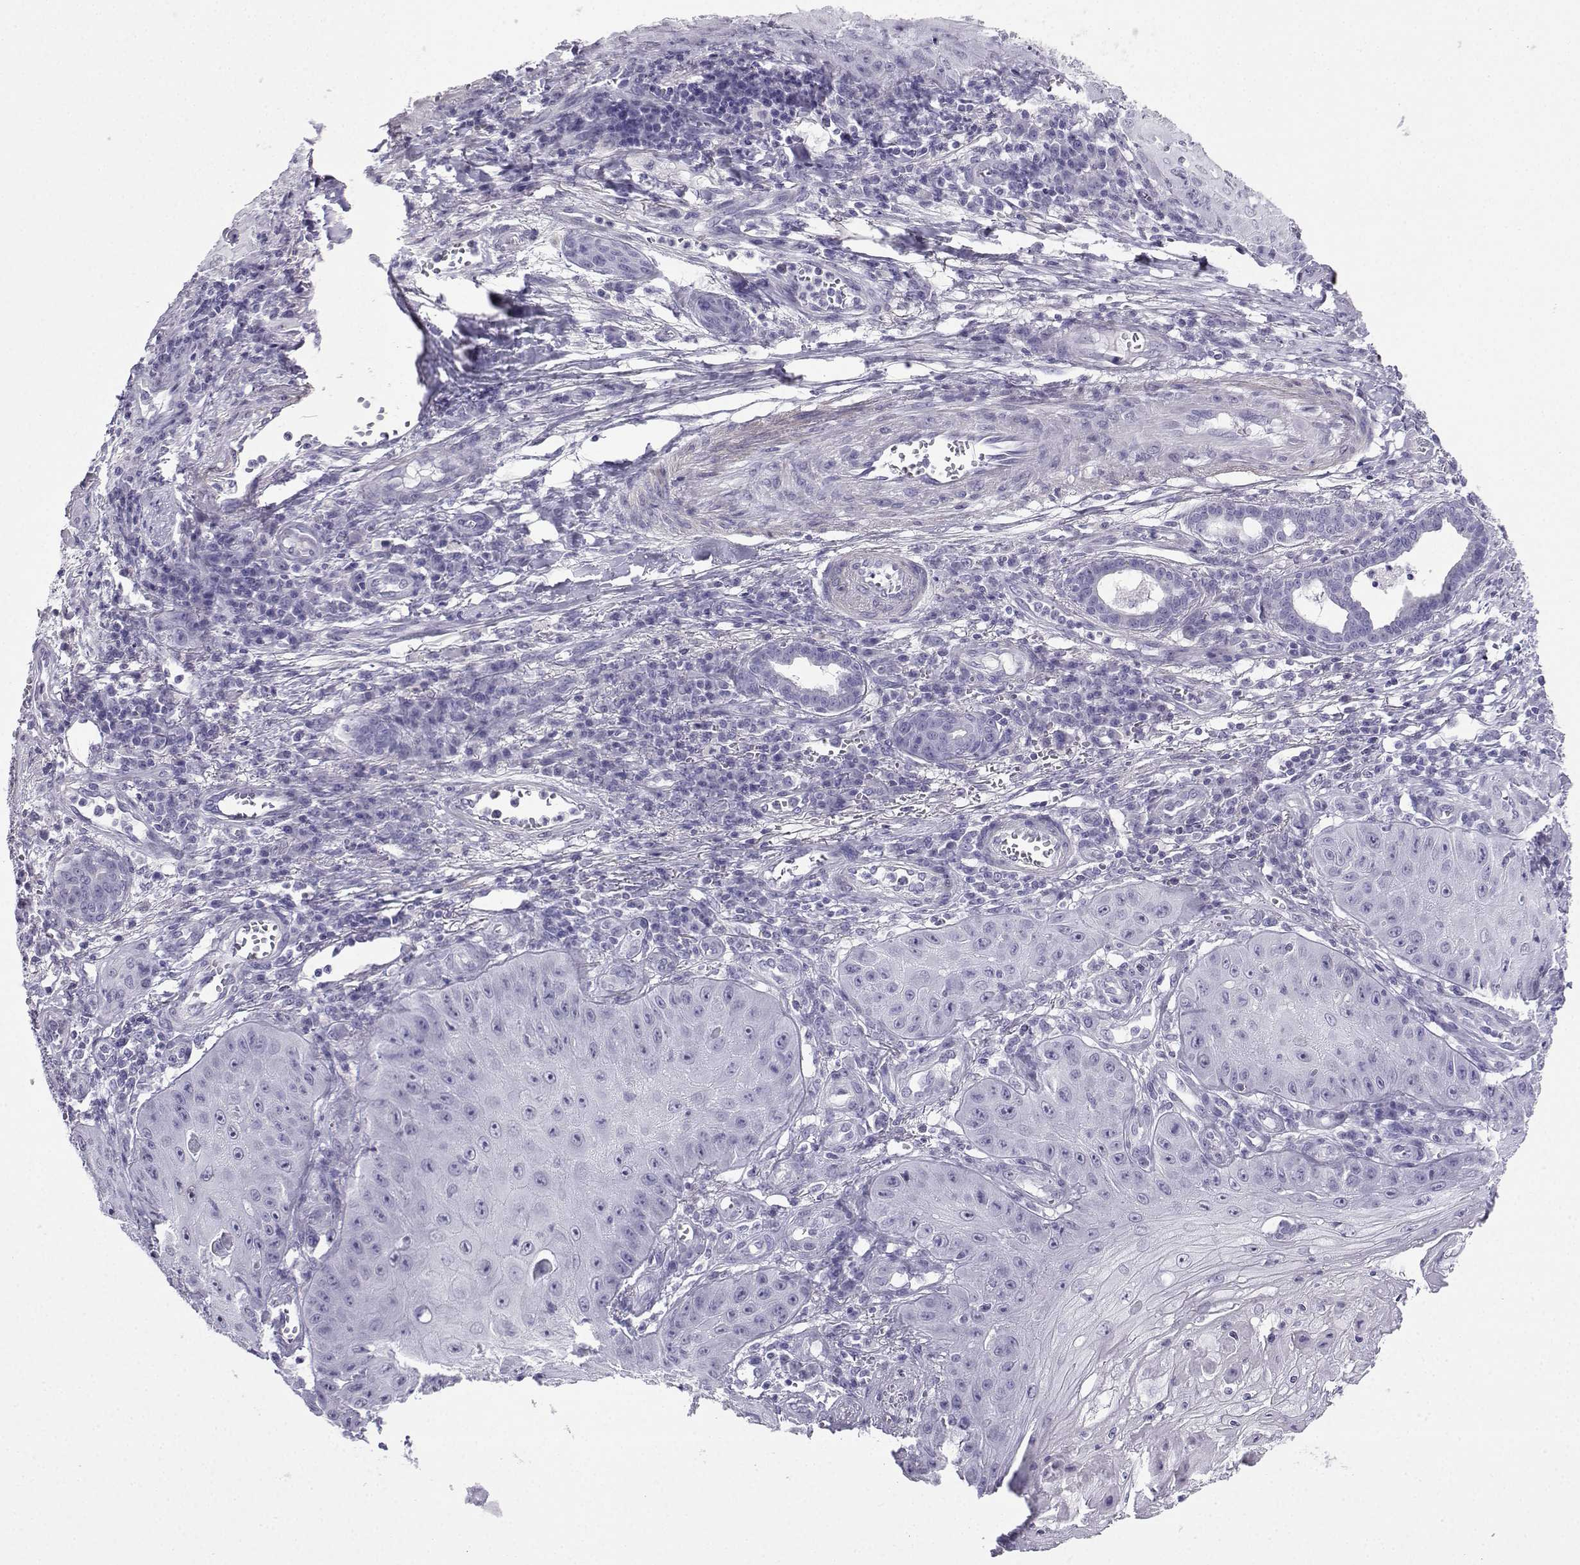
{"staining": {"intensity": "negative", "quantity": "none", "location": "none"}, "tissue": "skin cancer", "cell_type": "Tumor cells", "image_type": "cancer", "snomed": [{"axis": "morphology", "description": "Squamous cell carcinoma, NOS"}, {"axis": "topography", "description": "Skin"}], "caption": "Tumor cells show no significant protein positivity in skin cancer (squamous cell carcinoma).", "gene": "KIF17", "patient": {"sex": "male", "age": 70}}